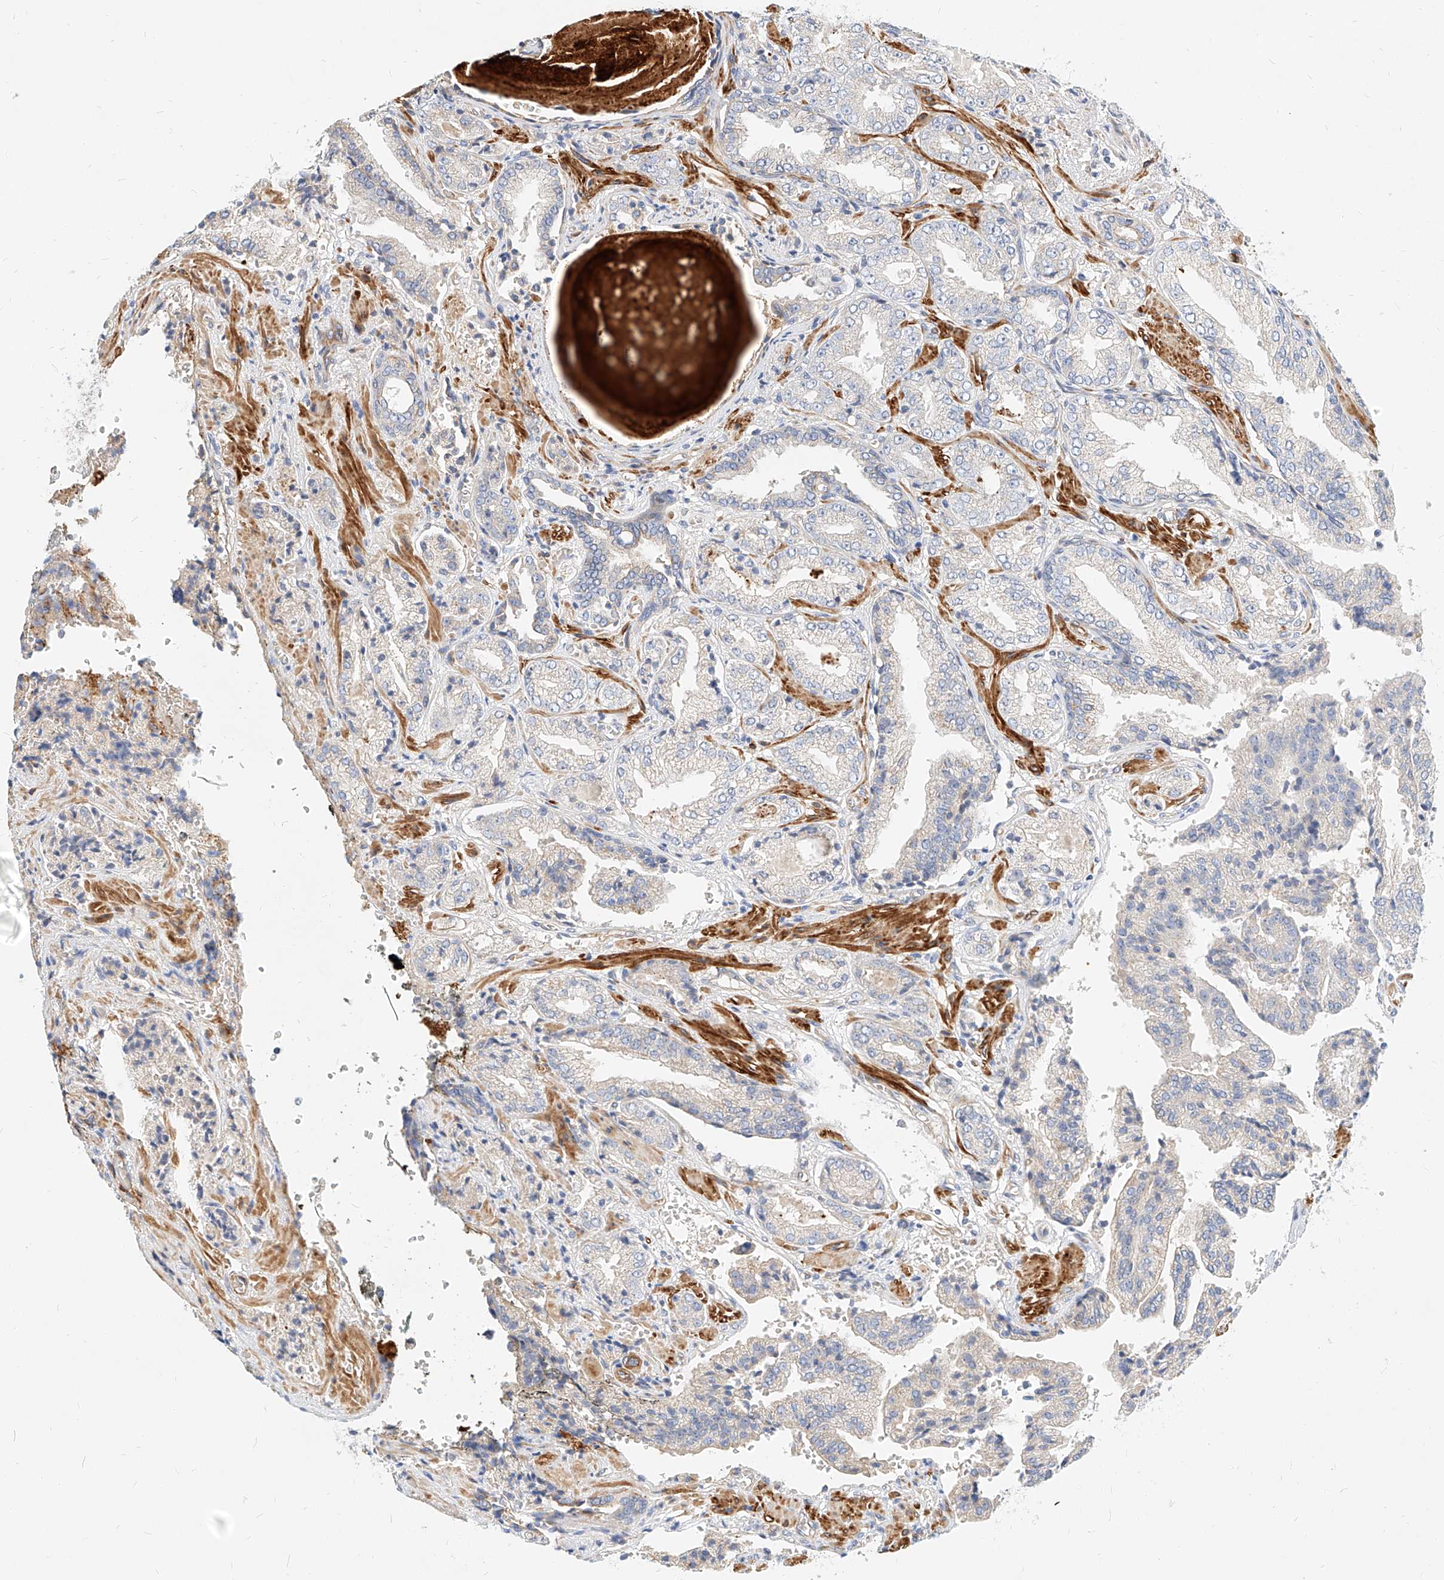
{"staining": {"intensity": "negative", "quantity": "none", "location": "none"}, "tissue": "prostate cancer", "cell_type": "Tumor cells", "image_type": "cancer", "snomed": [{"axis": "morphology", "description": "Adenocarcinoma, High grade"}, {"axis": "topography", "description": "Prostate"}], "caption": "Tumor cells are negative for protein expression in human adenocarcinoma (high-grade) (prostate). Brightfield microscopy of immunohistochemistry stained with DAB (brown) and hematoxylin (blue), captured at high magnification.", "gene": "KCNH5", "patient": {"sex": "male", "age": 71}}